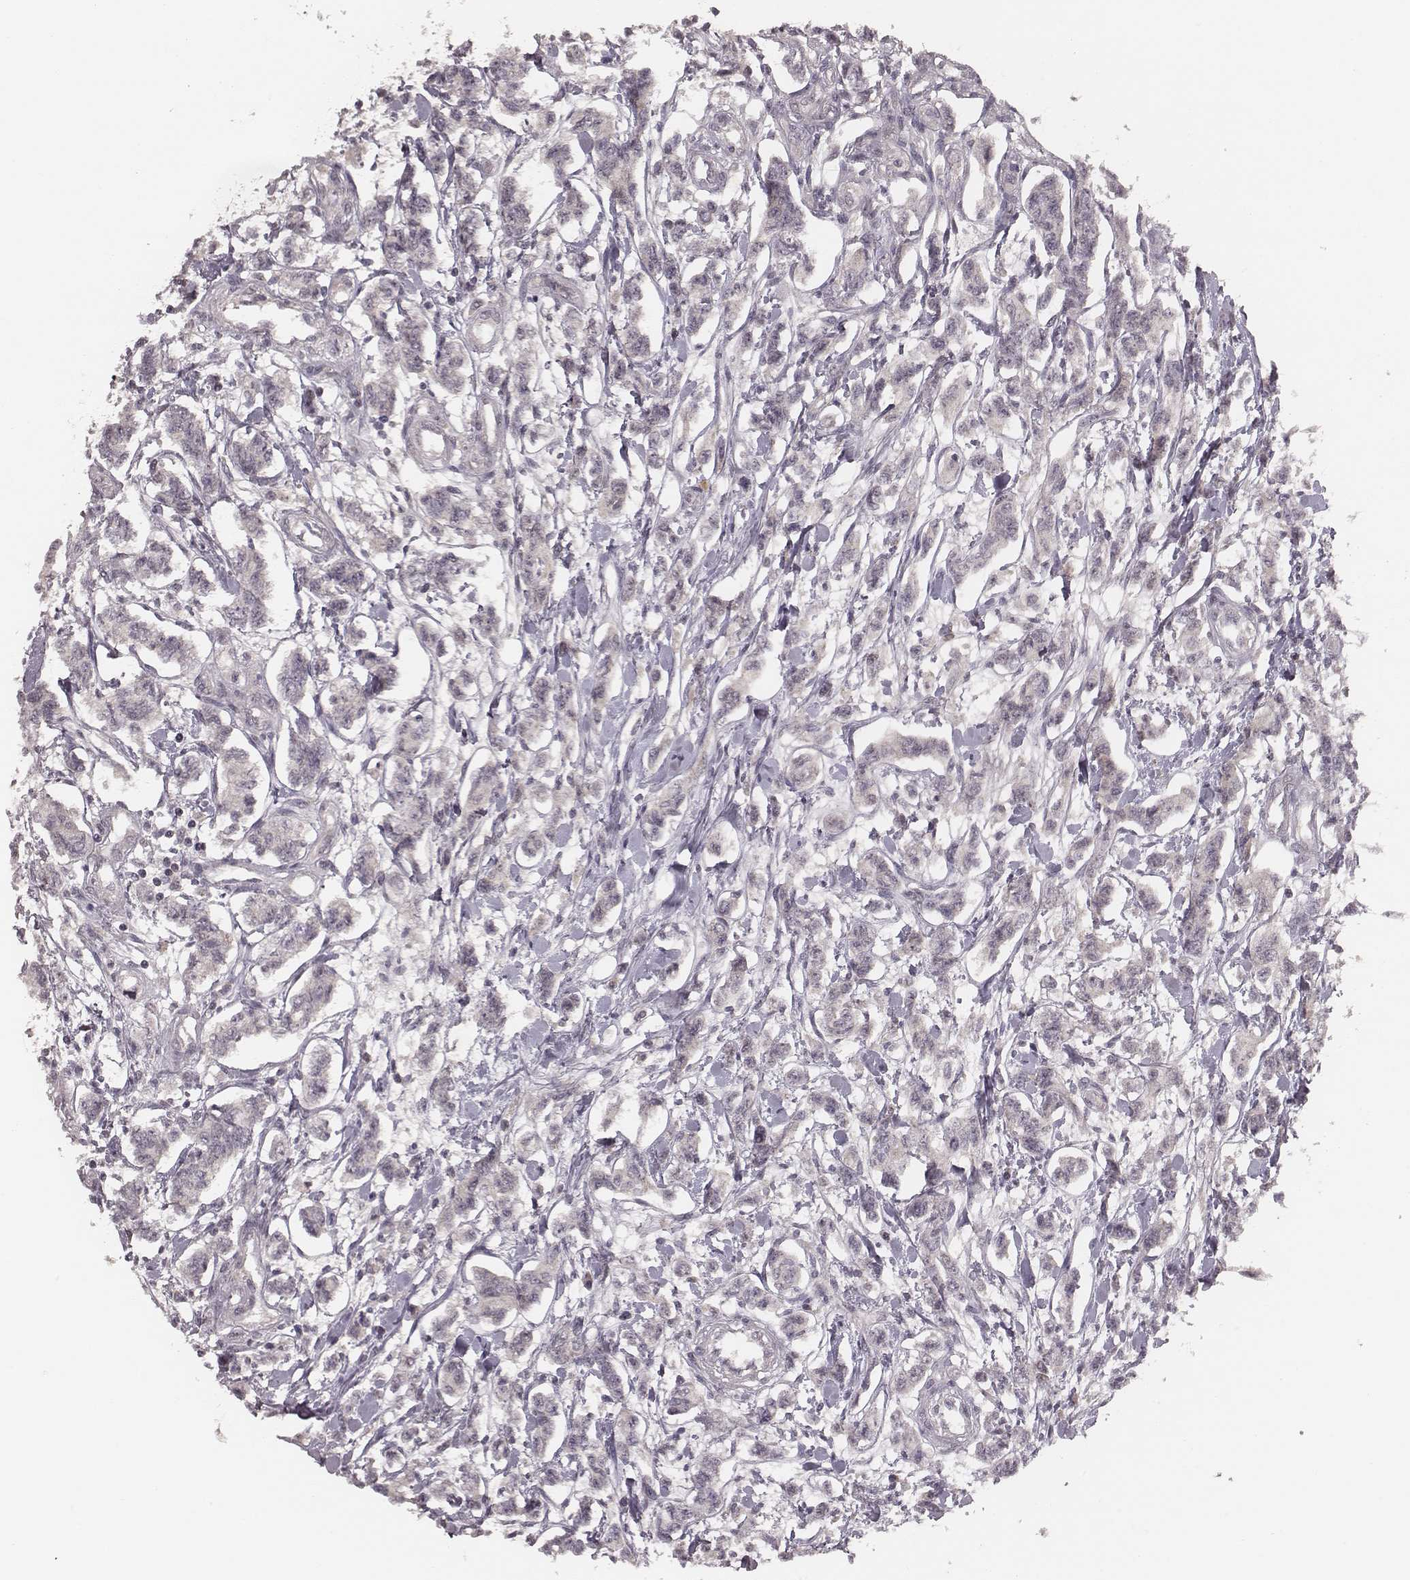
{"staining": {"intensity": "negative", "quantity": "none", "location": "none"}, "tissue": "carcinoid", "cell_type": "Tumor cells", "image_type": "cancer", "snomed": [{"axis": "morphology", "description": "Carcinoid, malignant, NOS"}, {"axis": "topography", "description": "Kidney"}], "caption": "This micrograph is of carcinoid (malignant) stained with immunohistochemistry to label a protein in brown with the nuclei are counter-stained blue. There is no staining in tumor cells.", "gene": "LY6K", "patient": {"sex": "female", "age": 41}}